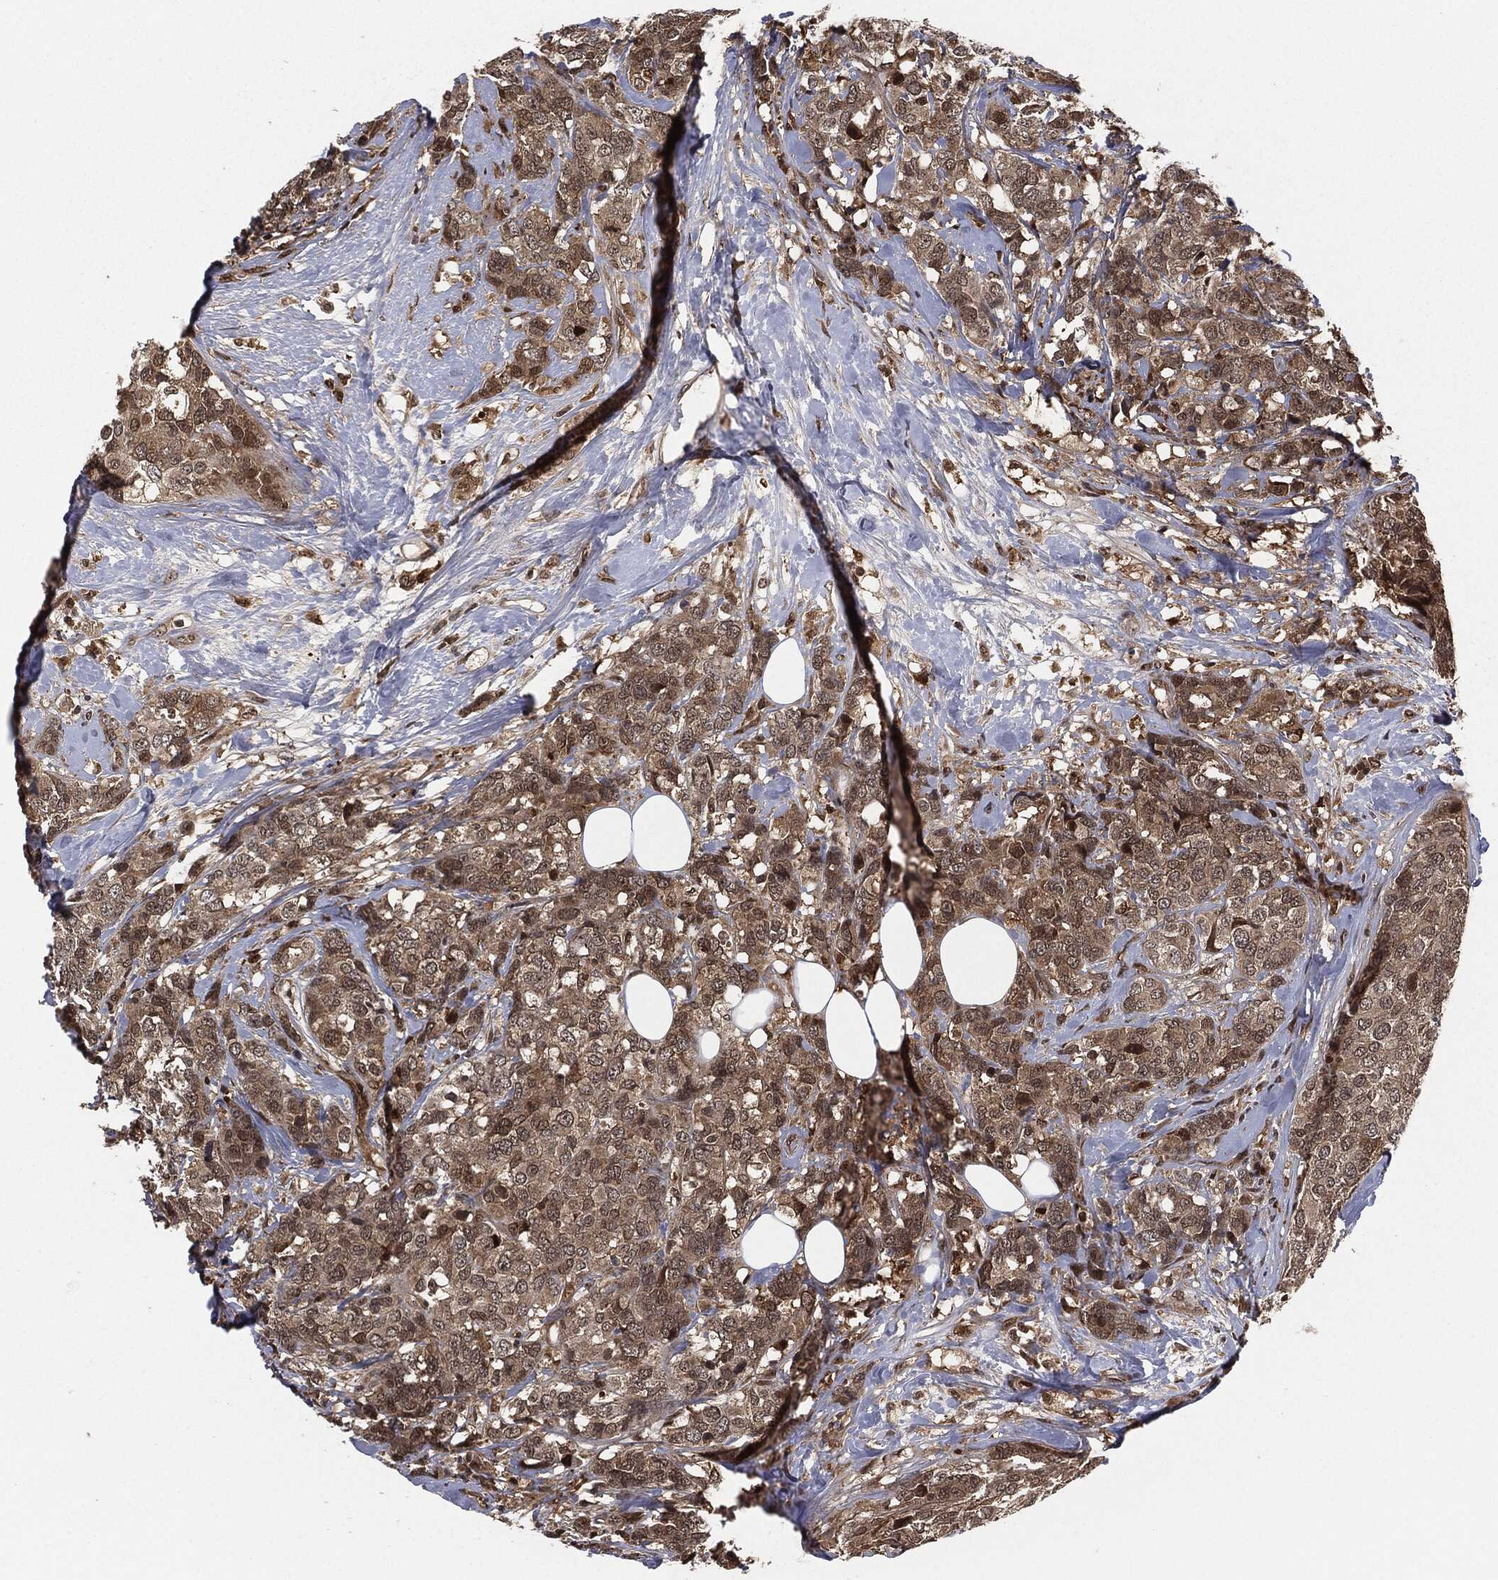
{"staining": {"intensity": "weak", "quantity": ">75%", "location": "cytoplasmic/membranous"}, "tissue": "breast cancer", "cell_type": "Tumor cells", "image_type": "cancer", "snomed": [{"axis": "morphology", "description": "Lobular carcinoma"}, {"axis": "topography", "description": "Breast"}], "caption": "IHC of human breast lobular carcinoma shows low levels of weak cytoplasmic/membranous staining in about >75% of tumor cells.", "gene": "CAPRIN2", "patient": {"sex": "female", "age": 59}}